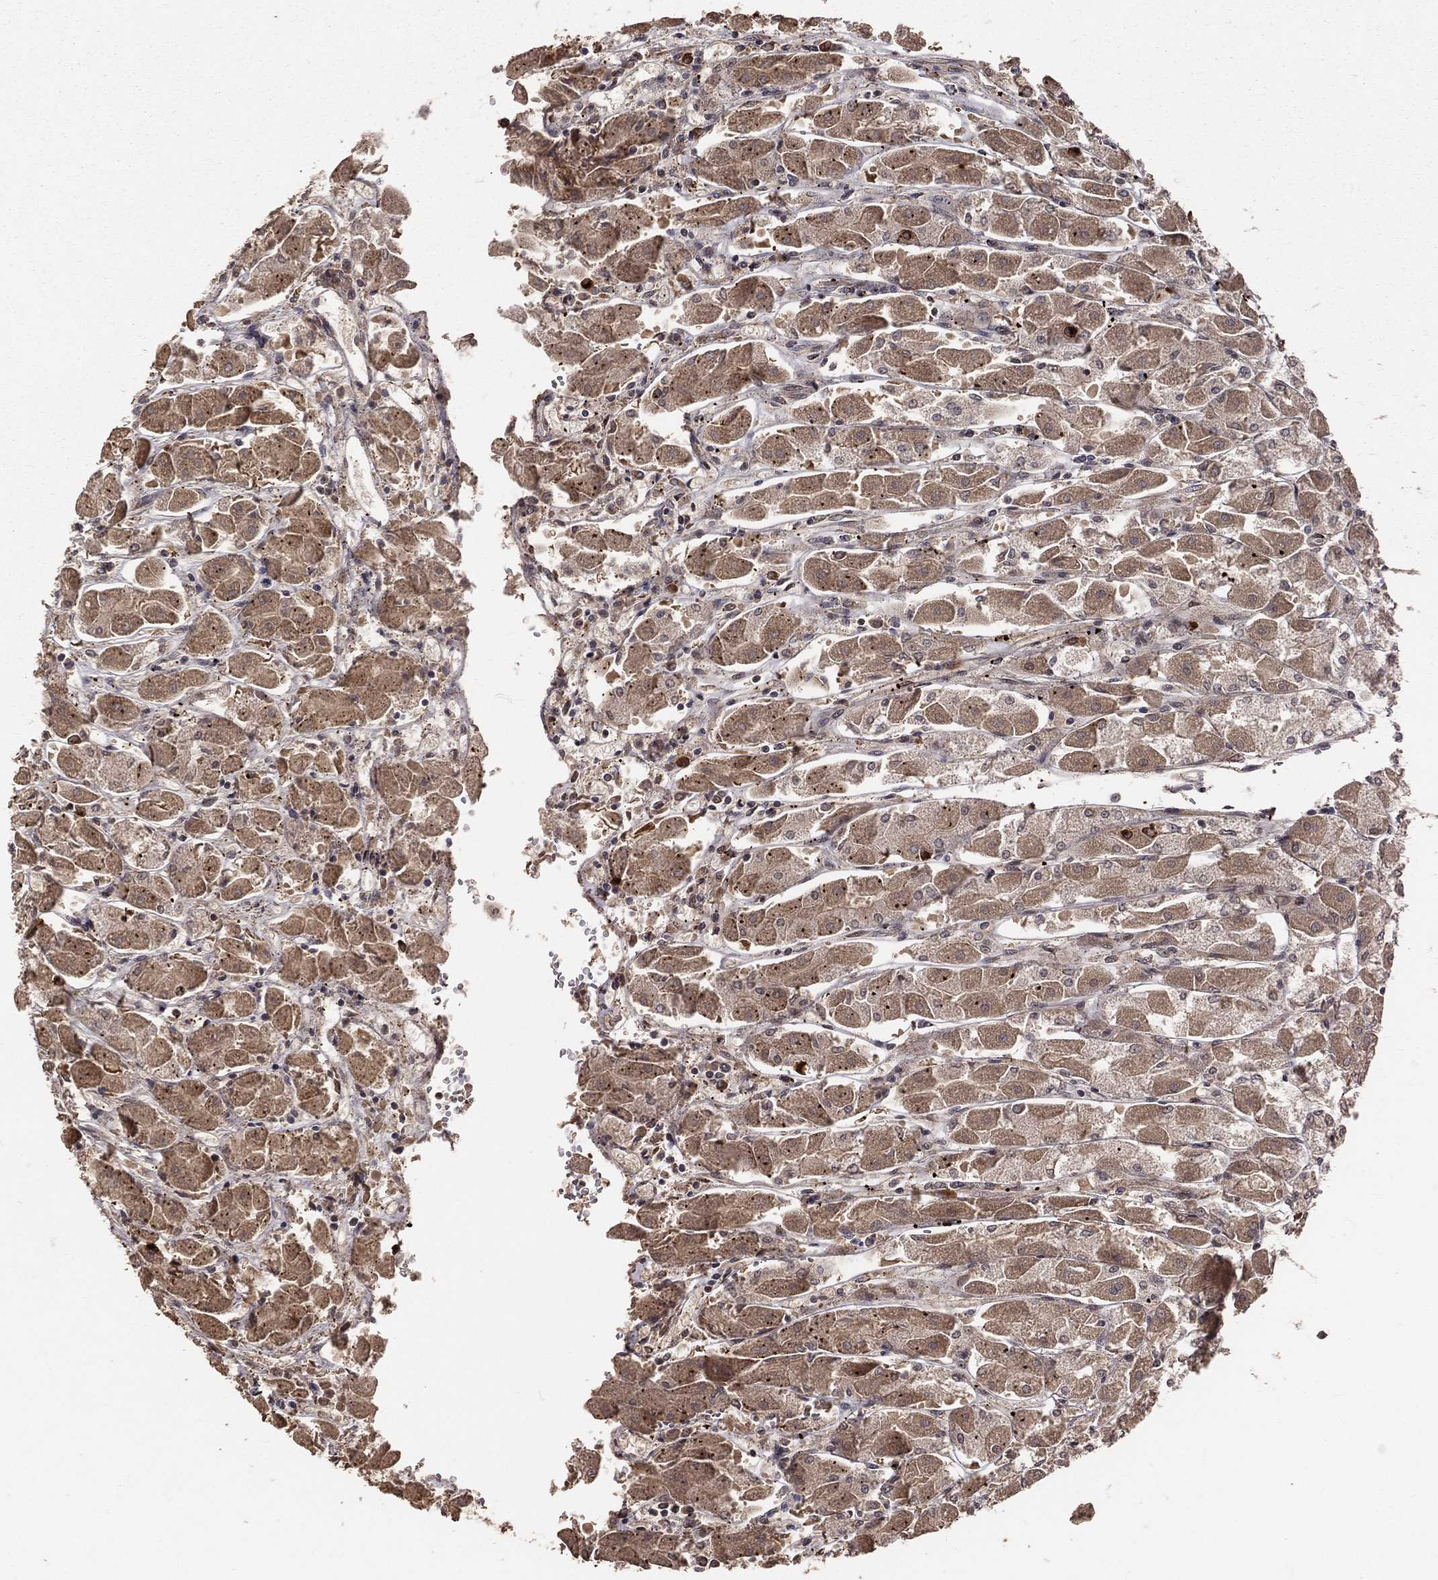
{"staining": {"intensity": "strong", "quantity": "<25%", "location": "cytoplasmic/membranous"}, "tissue": "stomach", "cell_type": "Glandular cells", "image_type": "normal", "snomed": [{"axis": "morphology", "description": "Normal tissue, NOS"}, {"axis": "topography", "description": "Stomach"}], "caption": "Immunohistochemical staining of benign human stomach shows medium levels of strong cytoplasmic/membranous positivity in approximately <25% of glandular cells. (DAB (3,3'-diaminobenzidine) = brown stain, brightfield microscopy at high magnification).", "gene": "MAPK1", "patient": {"sex": "male", "age": 70}}